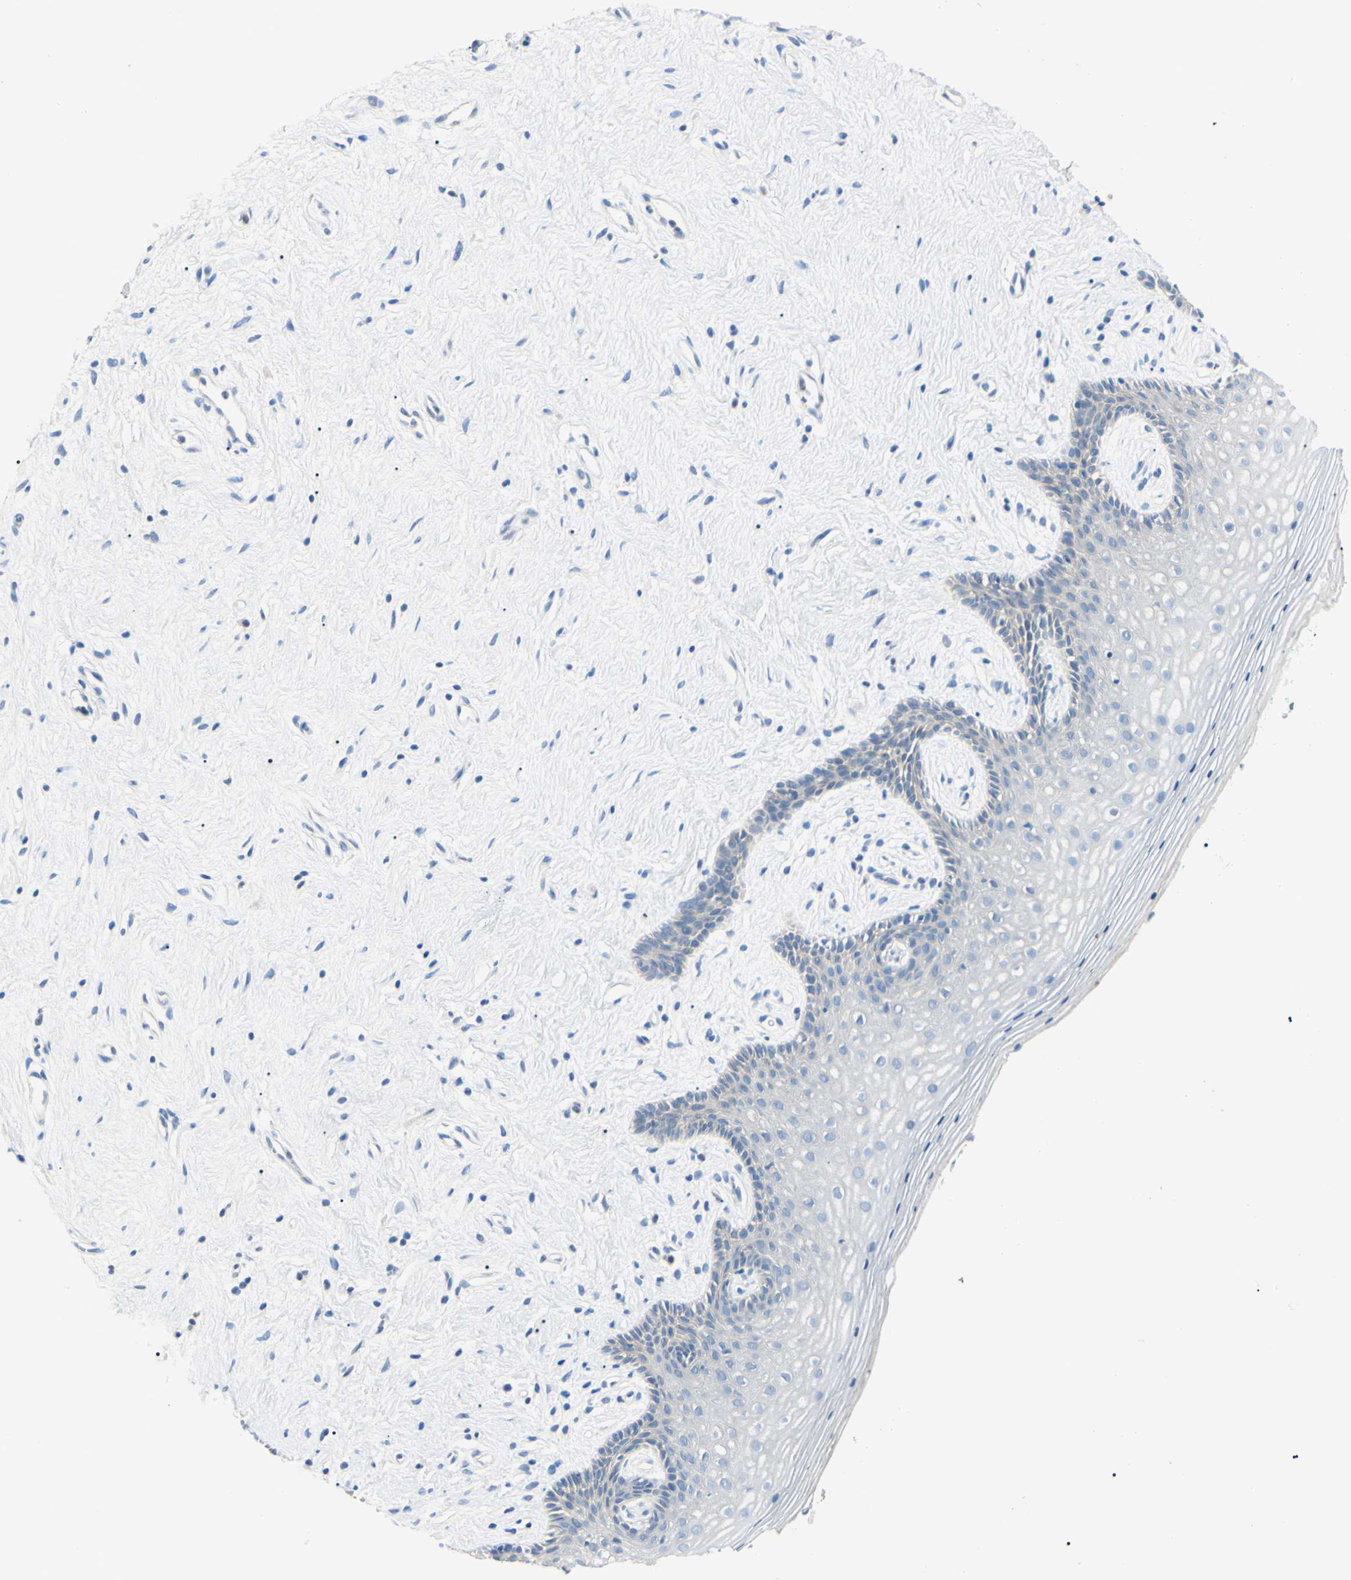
{"staining": {"intensity": "negative", "quantity": "none", "location": "none"}, "tissue": "vagina", "cell_type": "Squamous epithelial cells", "image_type": "normal", "snomed": [{"axis": "morphology", "description": "Normal tissue, NOS"}, {"axis": "topography", "description": "Vagina"}], "caption": "Immunohistochemistry (IHC) histopathology image of normal vagina: vagina stained with DAB (3,3'-diaminobenzidine) reveals no significant protein staining in squamous epithelial cells.", "gene": "CA2", "patient": {"sex": "female", "age": 44}}